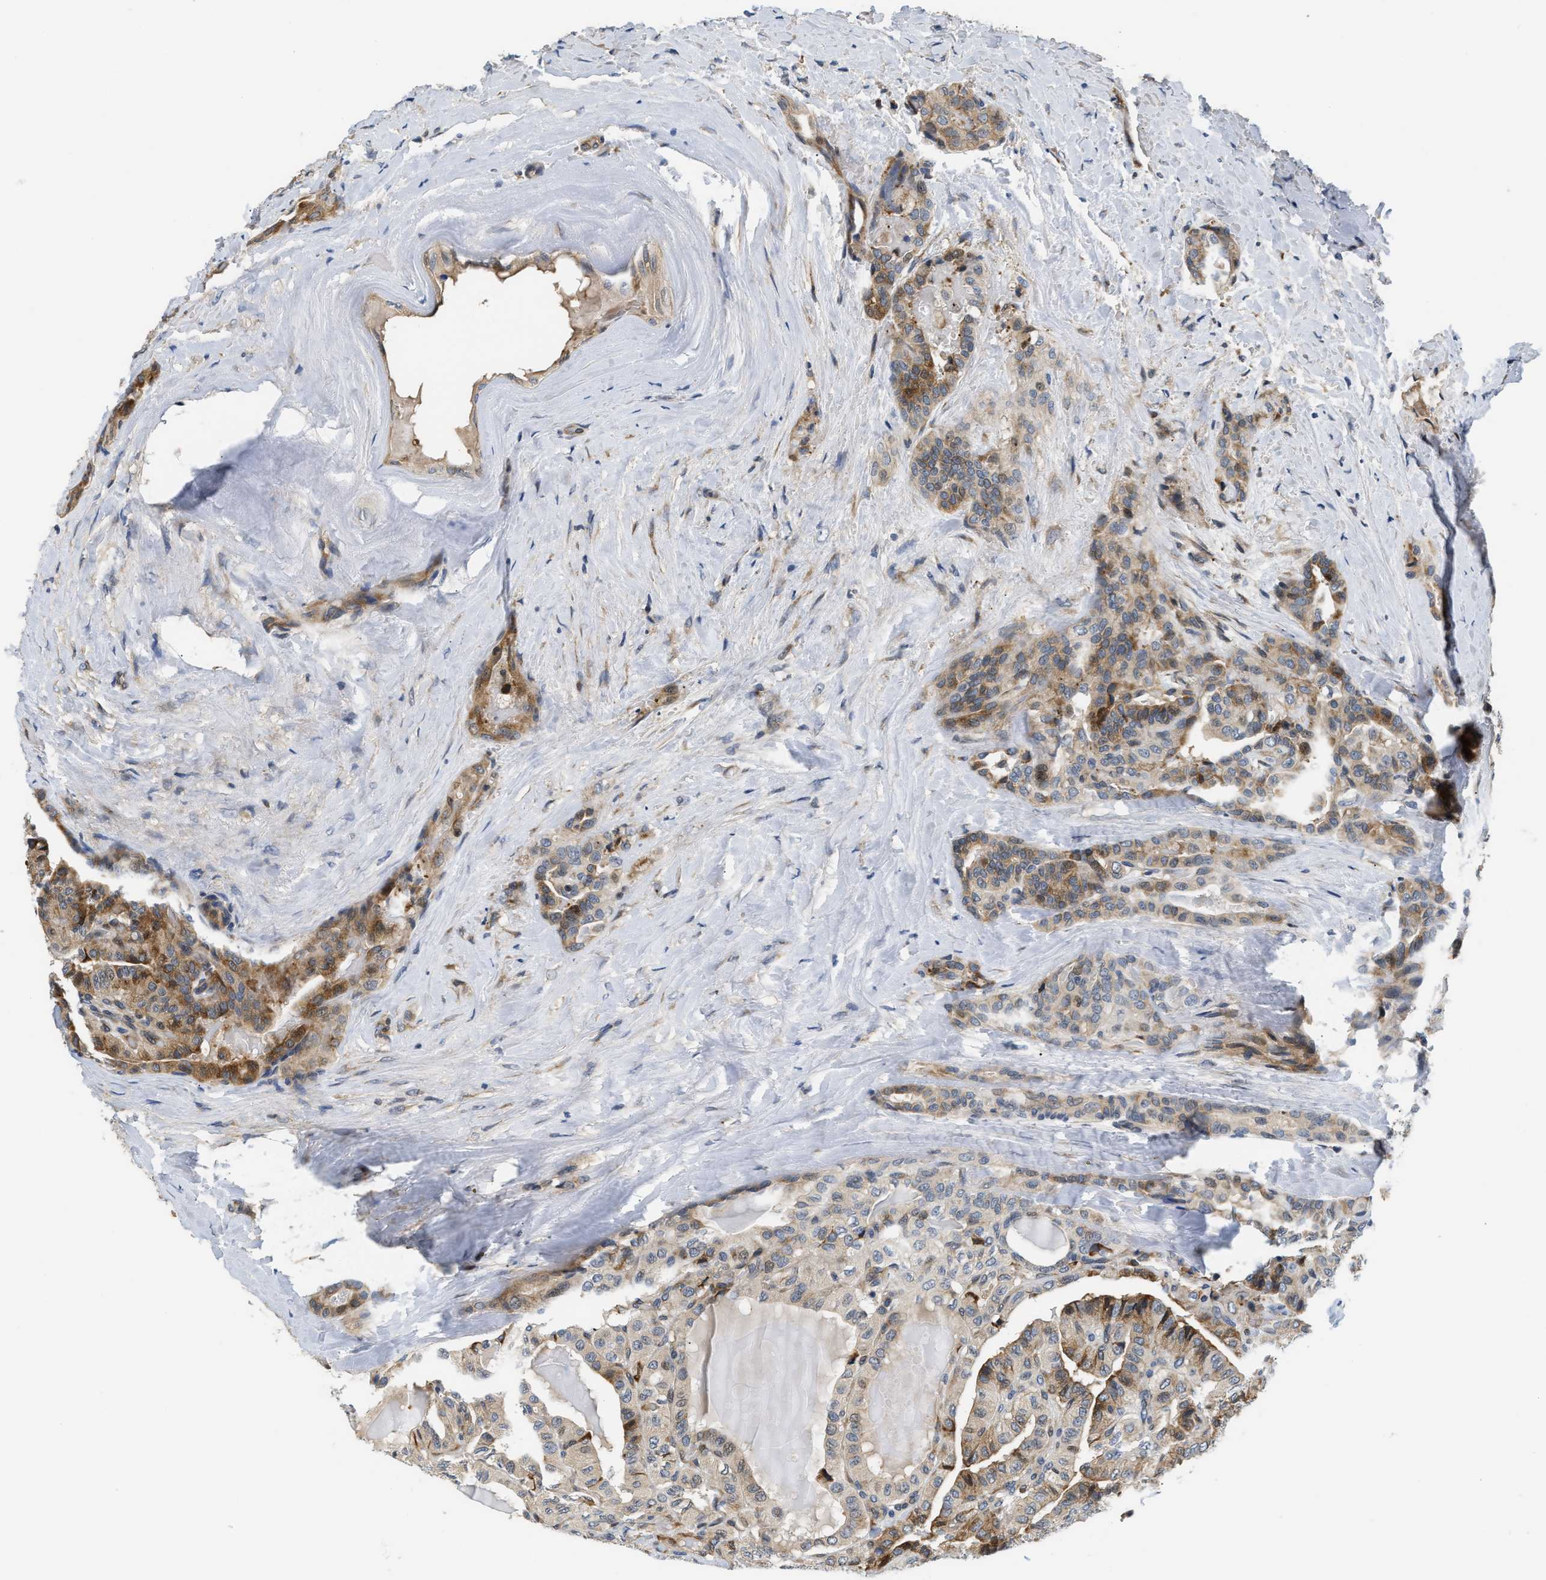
{"staining": {"intensity": "moderate", "quantity": ">75%", "location": "cytoplasmic/membranous"}, "tissue": "thyroid cancer", "cell_type": "Tumor cells", "image_type": "cancer", "snomed": [{"axis": "morphology", "description": "Papillary adenocarcinoma, NOS"}, {"axis": "topography", "description": "Thyroid gland"}], "caption": "Immunohistochemistry photomicrograph of neoplastic tissue: human thyroid cancer (papillary adenocarcinoma) stained using IHC demonstrates medium levels of moderate protein expression localized specifically in the cytoplasmic/membranous of tumor cells, appearing as a cytoplasmic/membranous brown color.", "gene": "TNIP2", "patient": {"sex": "male", "age": 77}}